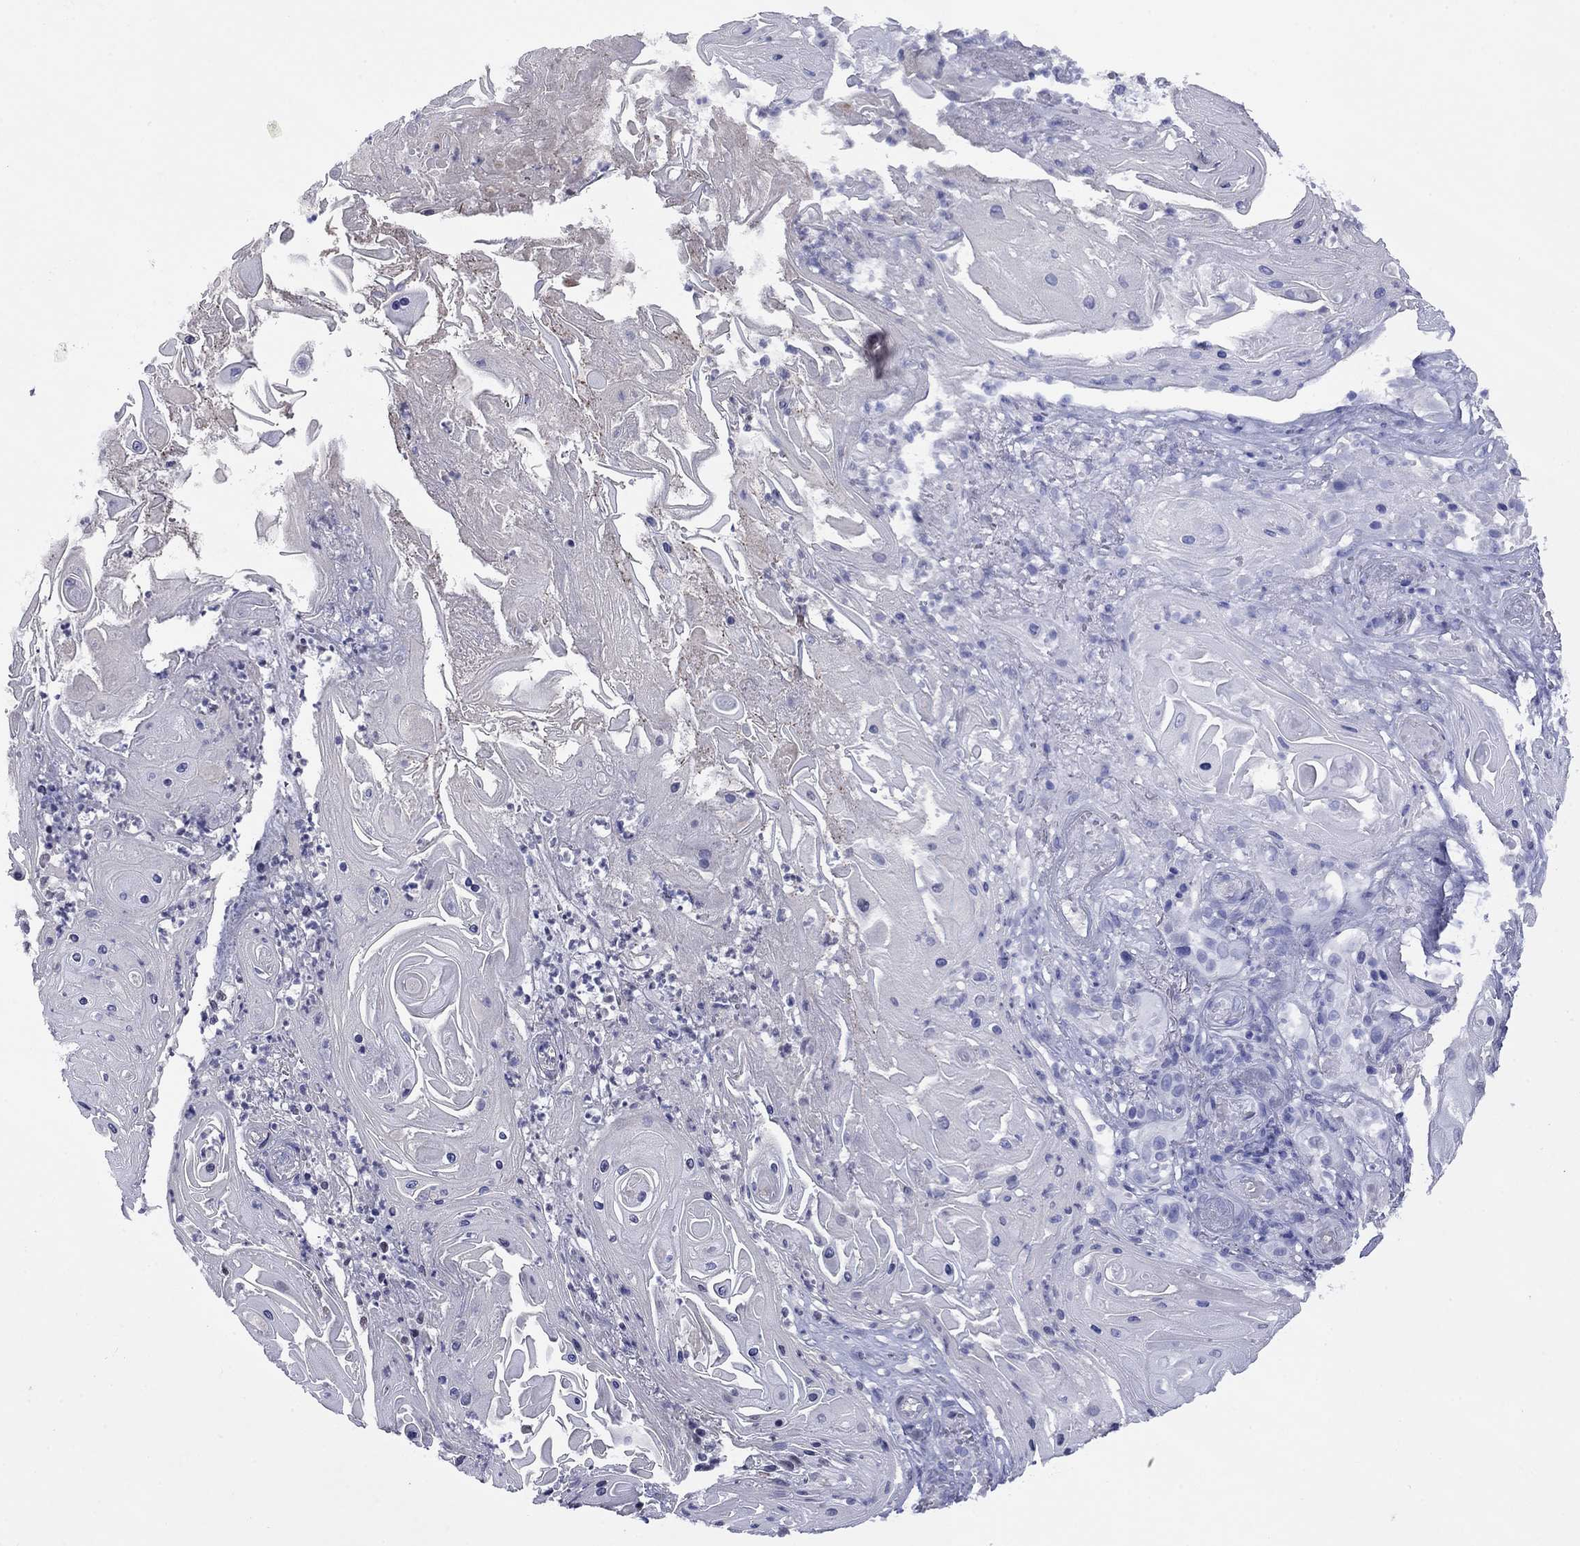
{"staining": {"intensity": "negative", "quantity": "none", "location": "none"}, "tissue": "skin cancer", "cell_type": "Tumor cells", "image_type": "cancer", "snomed": [{"axis": "morphology", "description": "Squamous cell carcinoma, NOS"}, {"axis": "topography", "description": "Skin"}], "caption": "Tumor cells are negative for protein expression in human skin cancer.", "gene": "APOA2", "patient": {"sex": "male", "age": 62}}